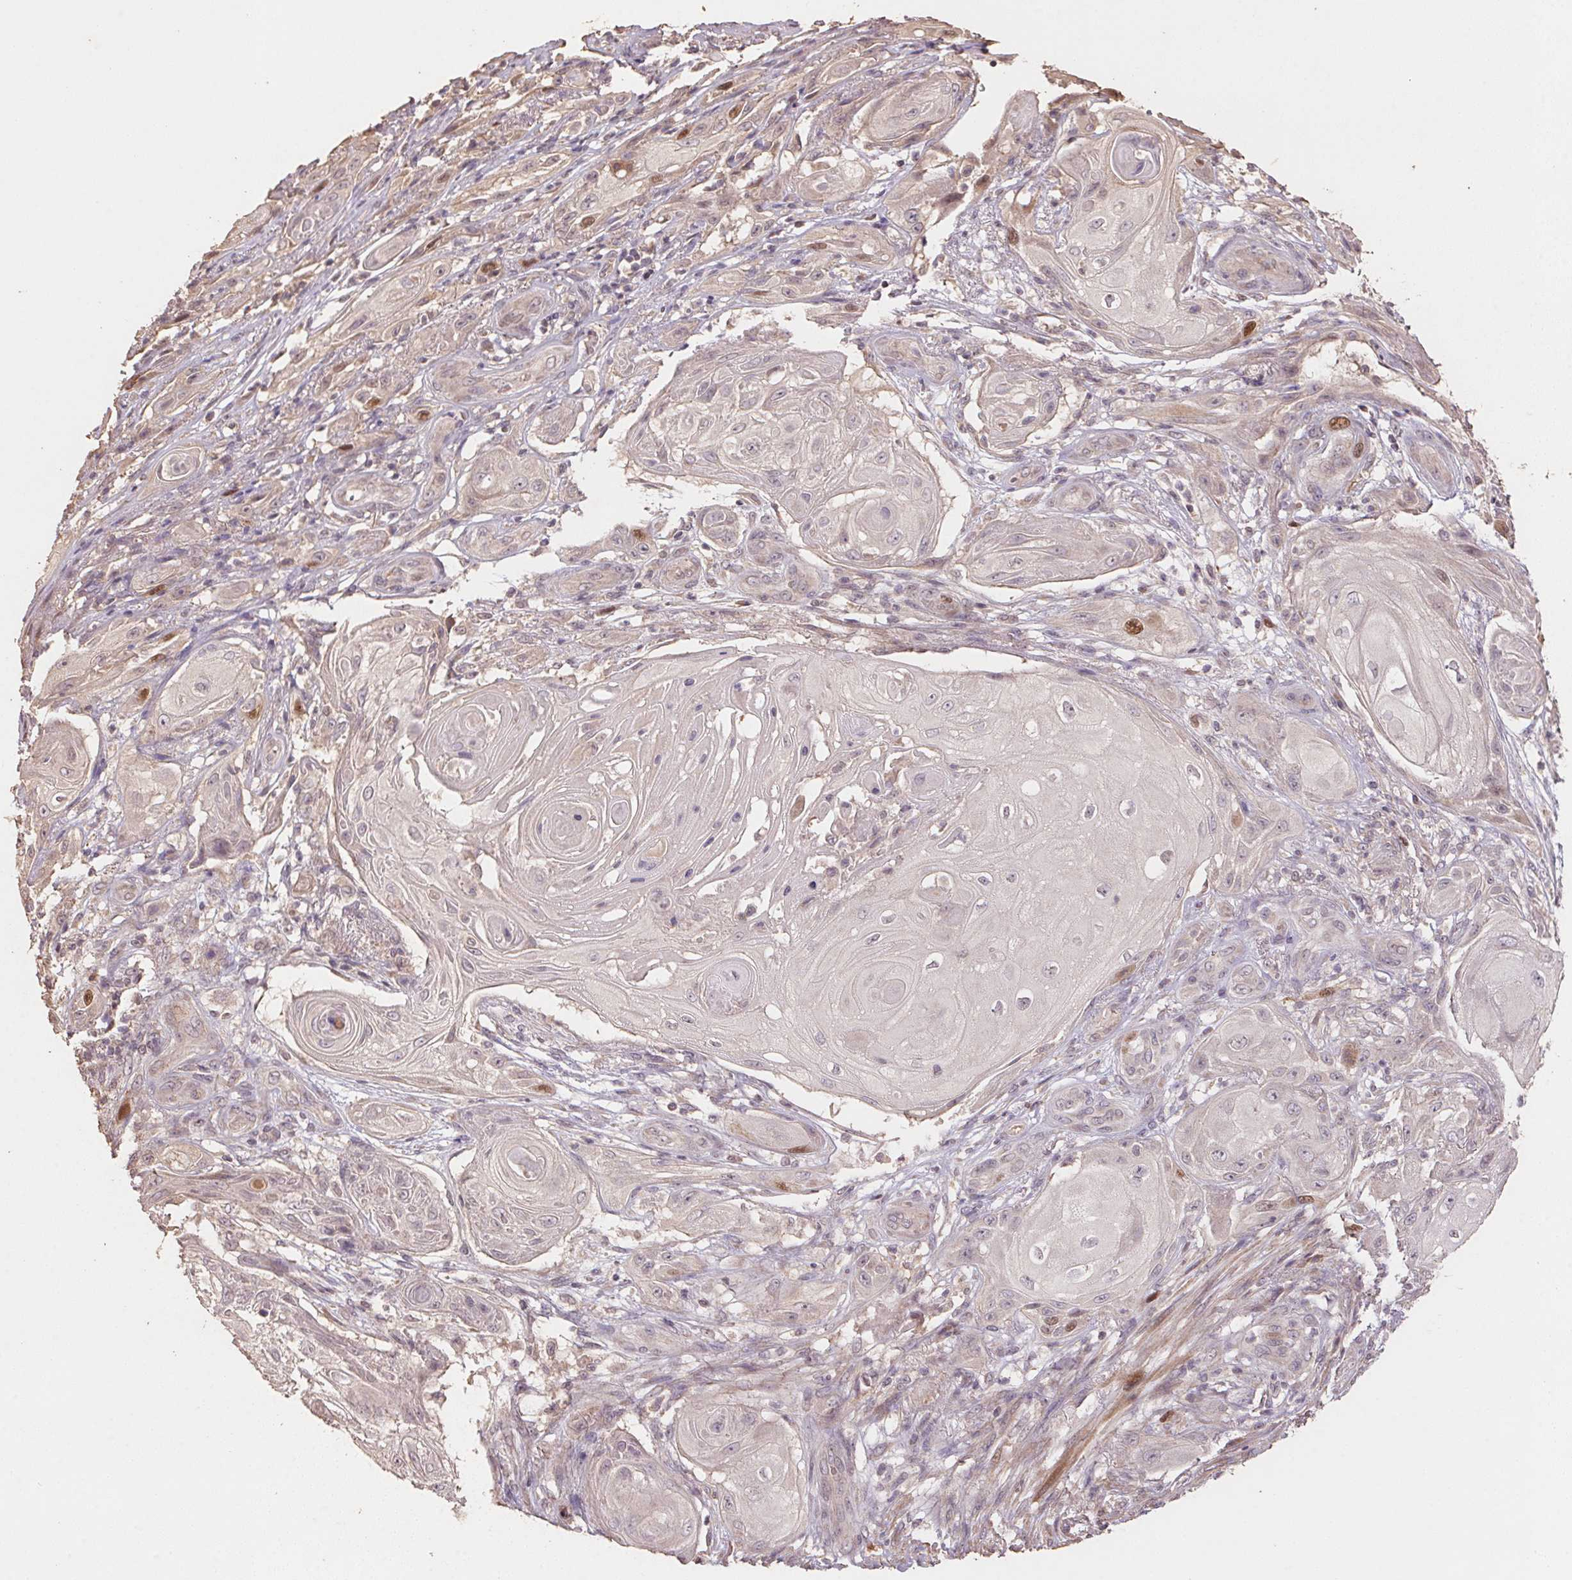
{"staining": {"intensity": "moderate", "quantity": "<25%", "location": "nuclear"}, "tissue": "skin cancer", "cell_type": "Tumor cells", "image_type": "cancer", "snomed": [{"axis": "morphology", "description": "Squamous cell carcinoma, NOS"}, {"axis": "topography", "description": "Skin"}], "caption": "Skin cancer tissue shows moderate nuclear expression in approximately <25% of tumor cells", "gene": "CENPF", "patient": {"sex": "male", "age": 62}}